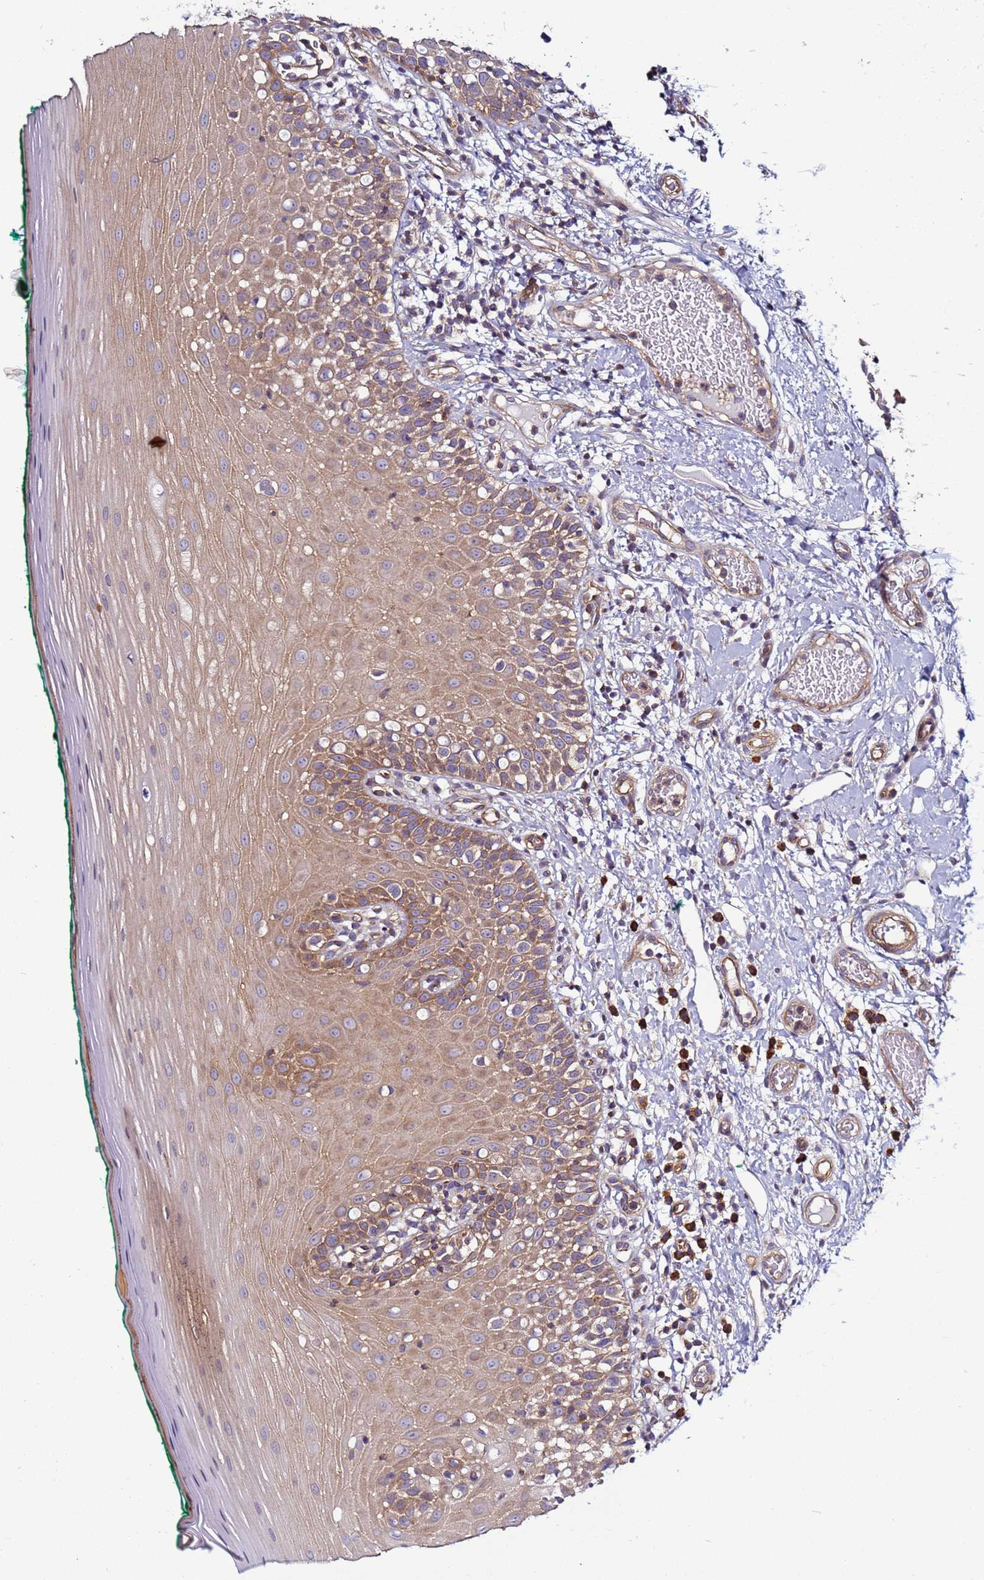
{"staining": {"intensity": "moderate", "quantity": ">75%", "location": "cytoplasmic/membranous"}, "tissue": "oral mucosa", "cell_type": "Squamous epithelial cells", "image_type": "normal", "snomed": [{"axis": "morphology", "description": "Normal tissue, NOS"}, {"axis": "topography", "description": "Oral tissue"}], "caption": "An immunohistochemistry (IHC) histopathology image of normal tissue is shown. Protein staining in brown labels moderate cytoplasmic/membranous positivity in oral mucosa within squamous epithelial cells. The staining is performed using DAB brown chromogen to label protein expression. The nuclei are counter-stained blue using hematoxylin.", "gene": "EFCAB8", "patient": {"sex": "female", "age": 83}}